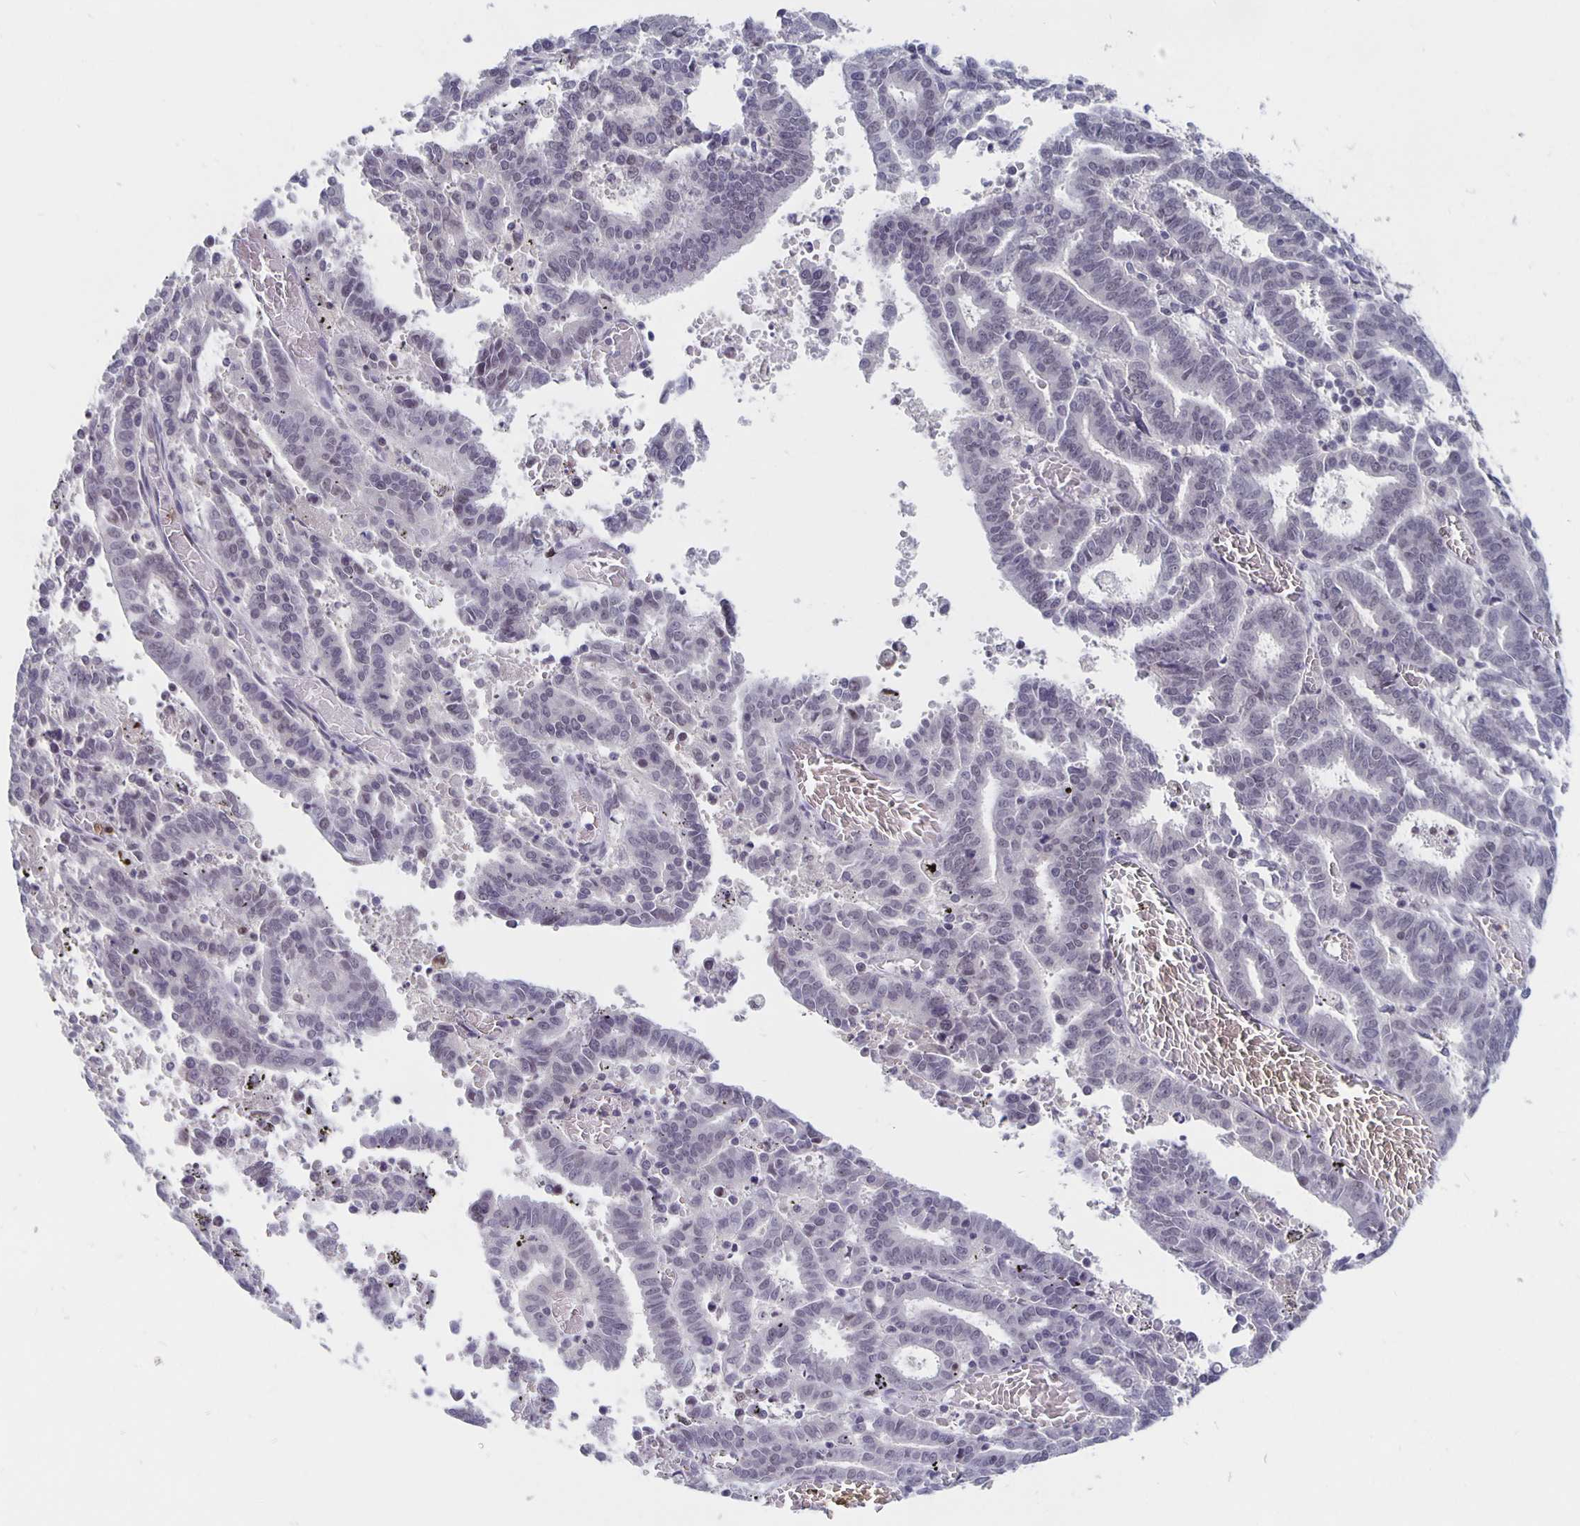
{"staining": {"intensity": "negative", "quantity": "none", "location": "none"}, "tissue": "endometrial cancer", "cell_type": "Tumor cells", "image_type": "cancer", "snomed": [{"axis": "morphology", "description": "Adenocarcinoma, NOS"}, {"axis": "topography", "description": "Uterus"}], "caption": "Image shows no protein expression in tumor cells of adenocarcinoma (endometrial) tissue.", "gene": "ZNF691", "patient": {"sex": "female", "age": 83}}